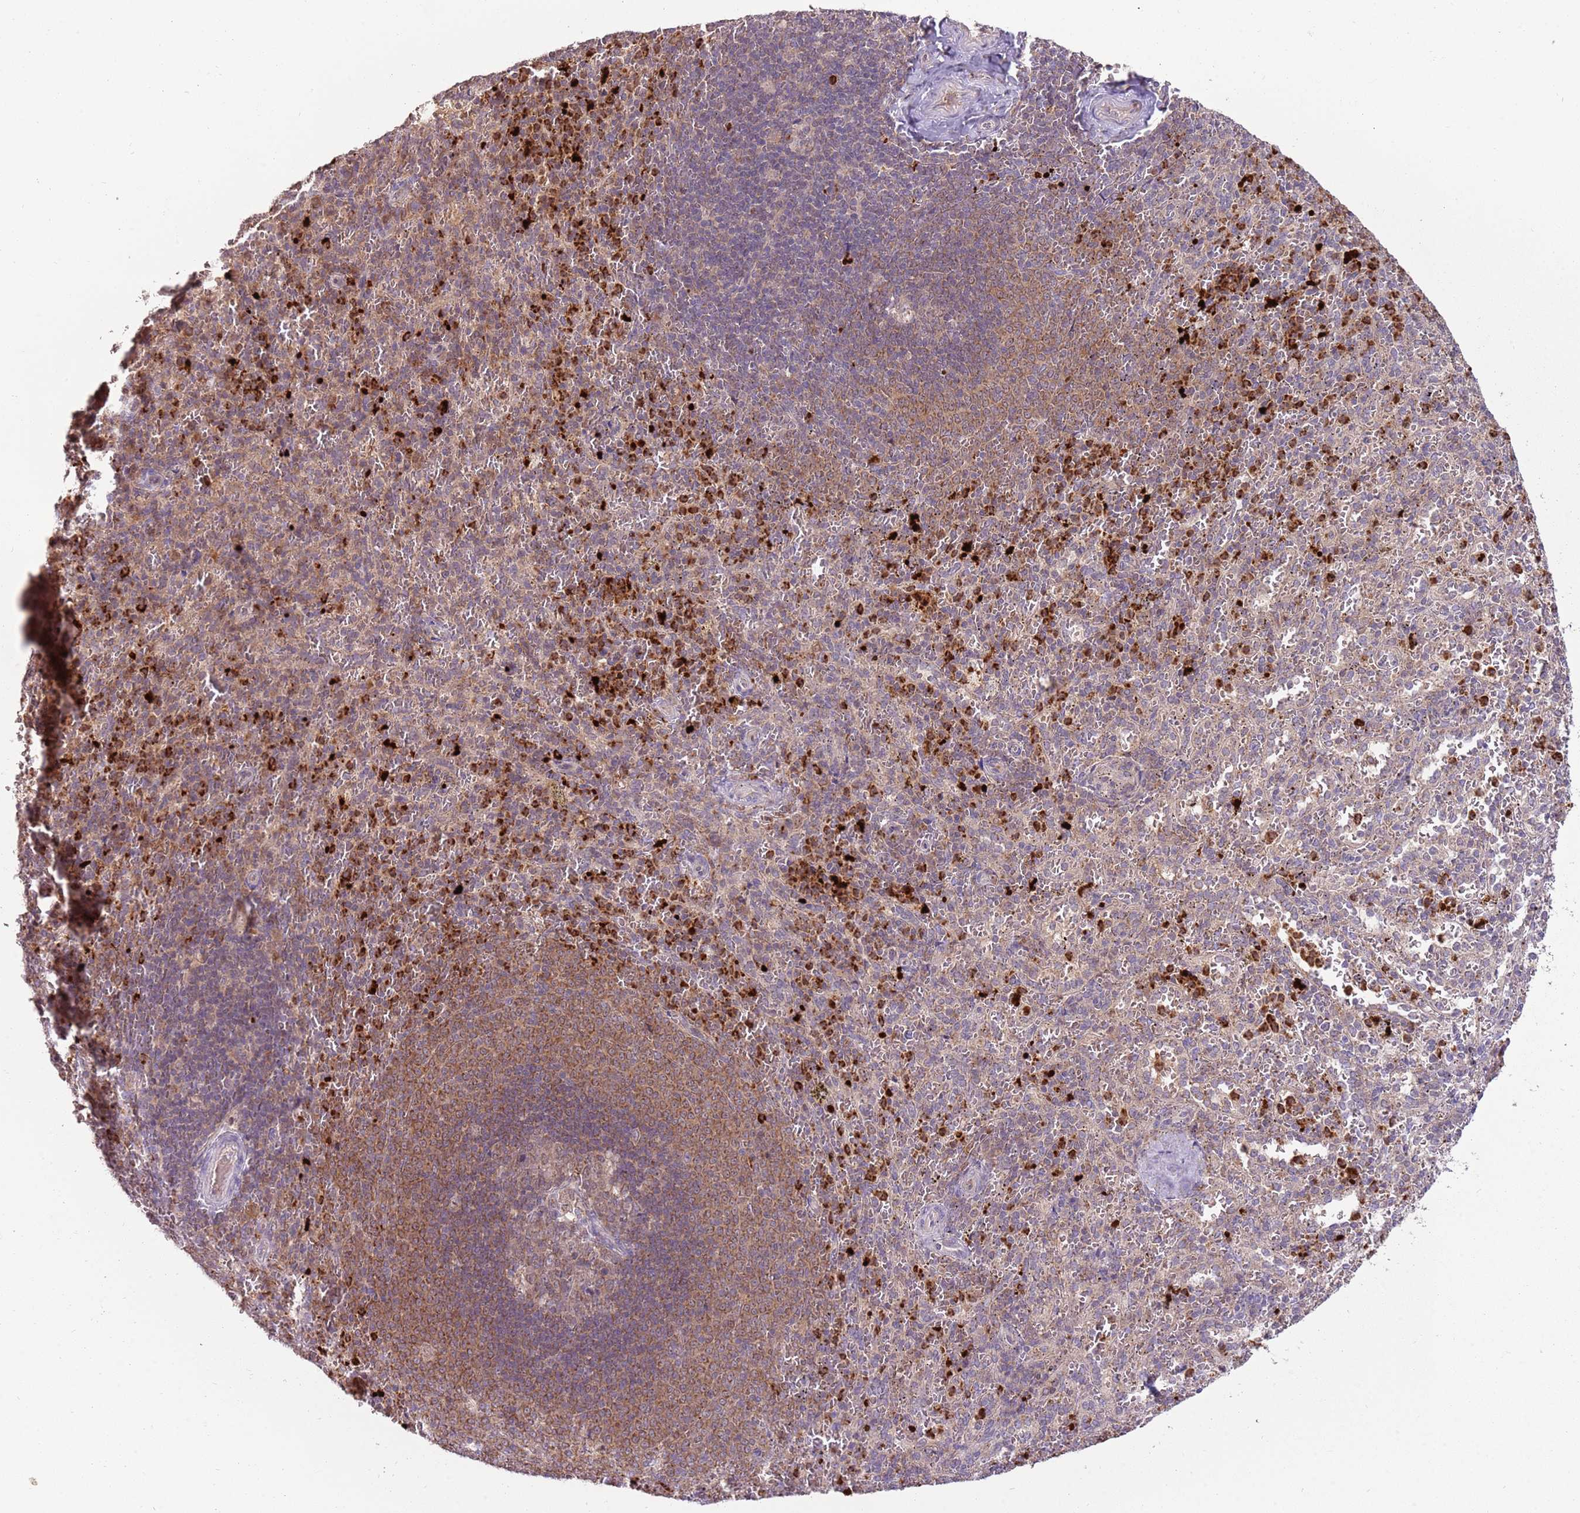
{"staining": {"intensity": "strong", "quantity": "<25%", "location": "cytoplasmic/membranous"}, "tissue": "spleen", "cell_type": "Cells in red pulp", "image_type": "normal", "snomed": [{"axis": "morphology", "description": "Normal tissue, NOS"}, {"axis": "topography", "description": "Spleen"}], "caption": "Human spleen stained for a protein (brown) shows strong cytoplasmic/membranous positive expression in approximately <25% of cells in red pulp.", "gene": "NBPF4", "patient": {"sex": "female", "age": 21}}